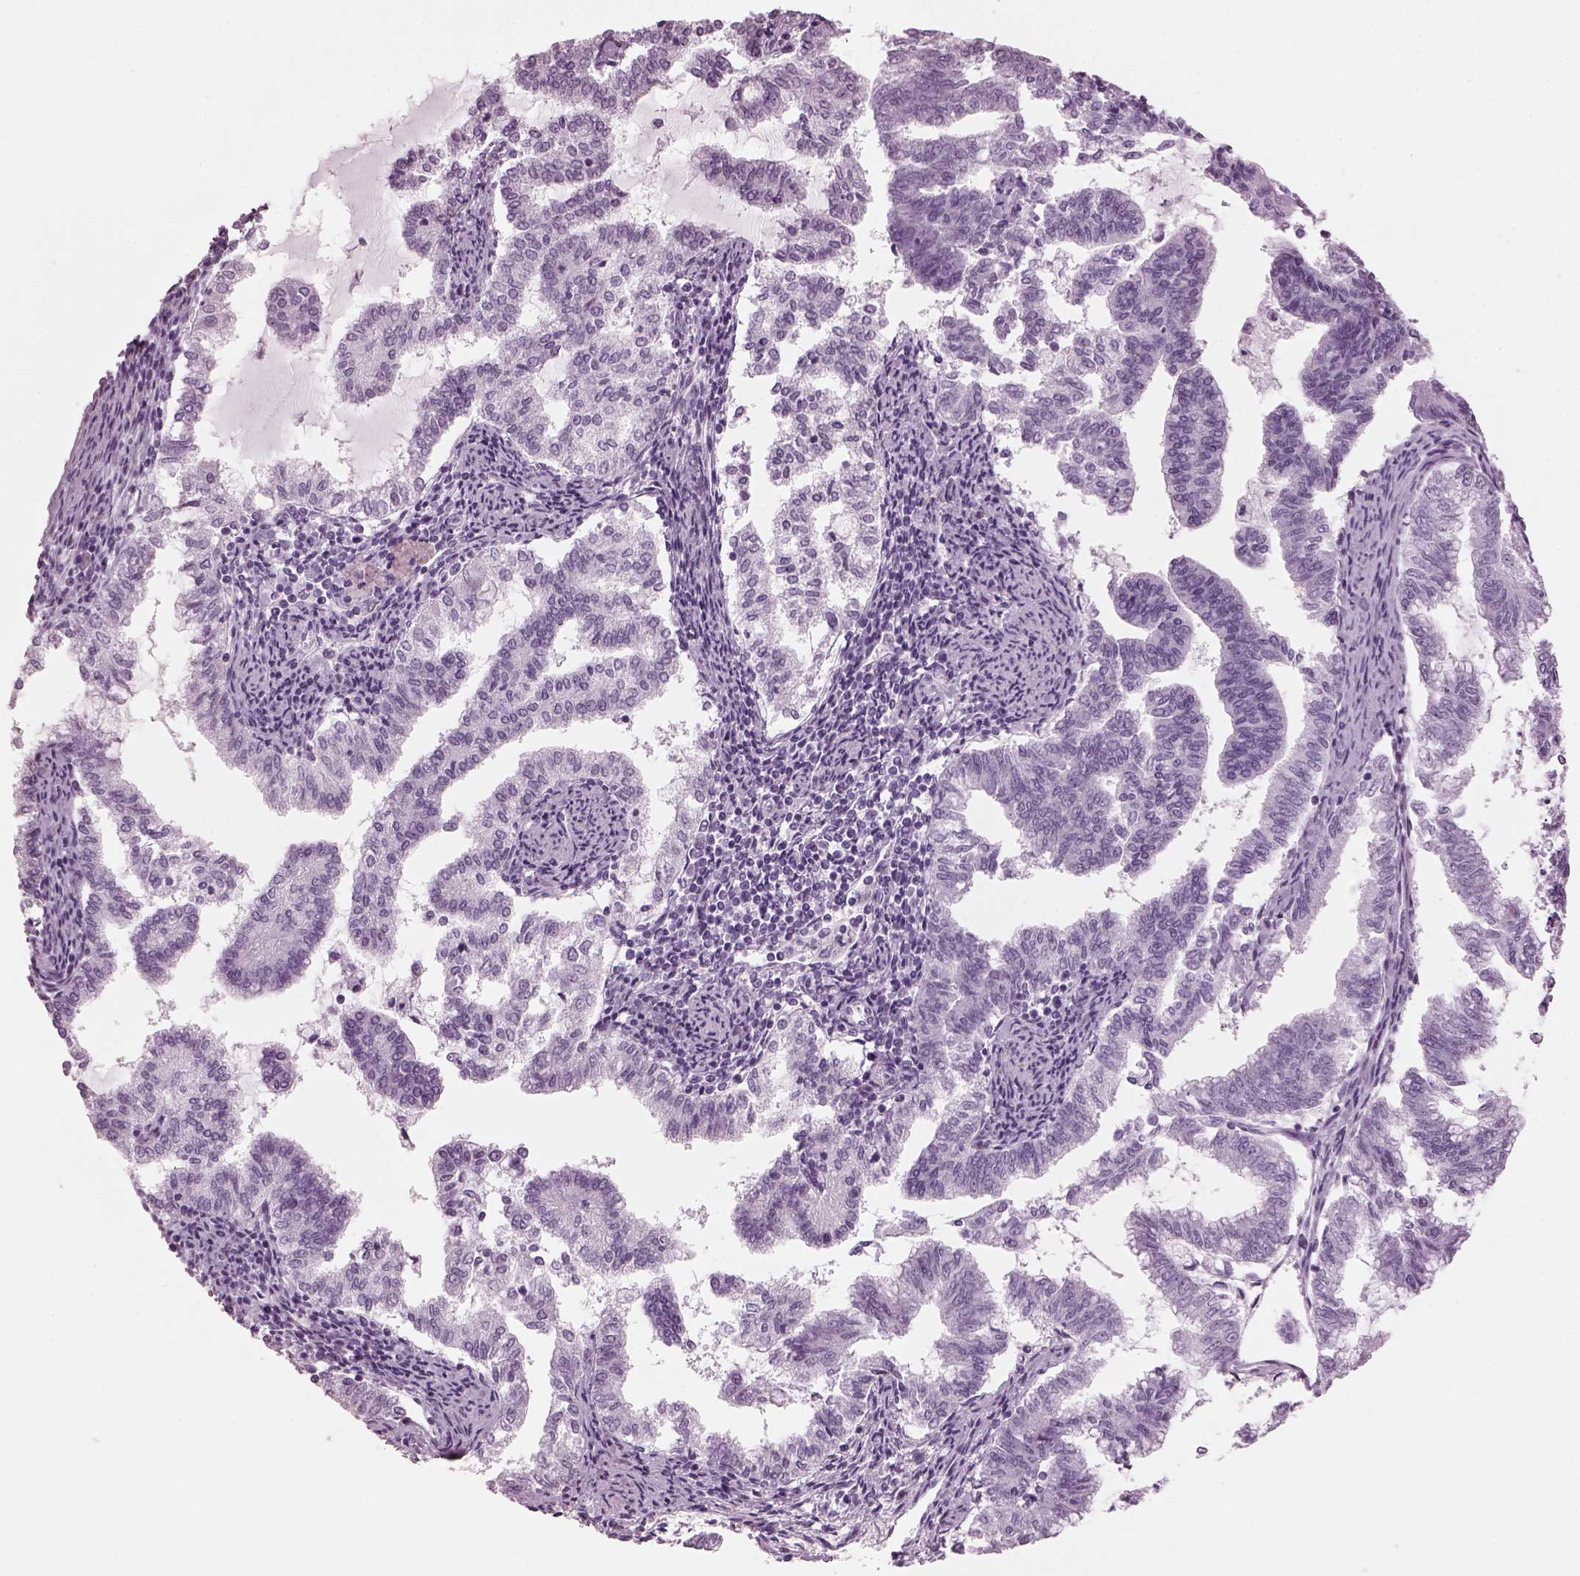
{"staining": {"intensity": "negative", "quantity": "none", "location": "none"}, "tissue": "endometrial cancer", "cell_type": "Tumor cells", "image_type": "cancer", "snomed": [{"axis": "morphology", "description": "Adenocarcinoma, NOS"}, {"axis": "topography", "description": "Endometrium"}], "caption": "A photomicrograph of endometrial adenocarcinoma stained for a protein reveals no brown staining in tumor cells. (Immunohistochemistry, brightfield microscopy, high magnification).", "gene": "HYDIN", "patient": {"sex": "female", "age": 79}}